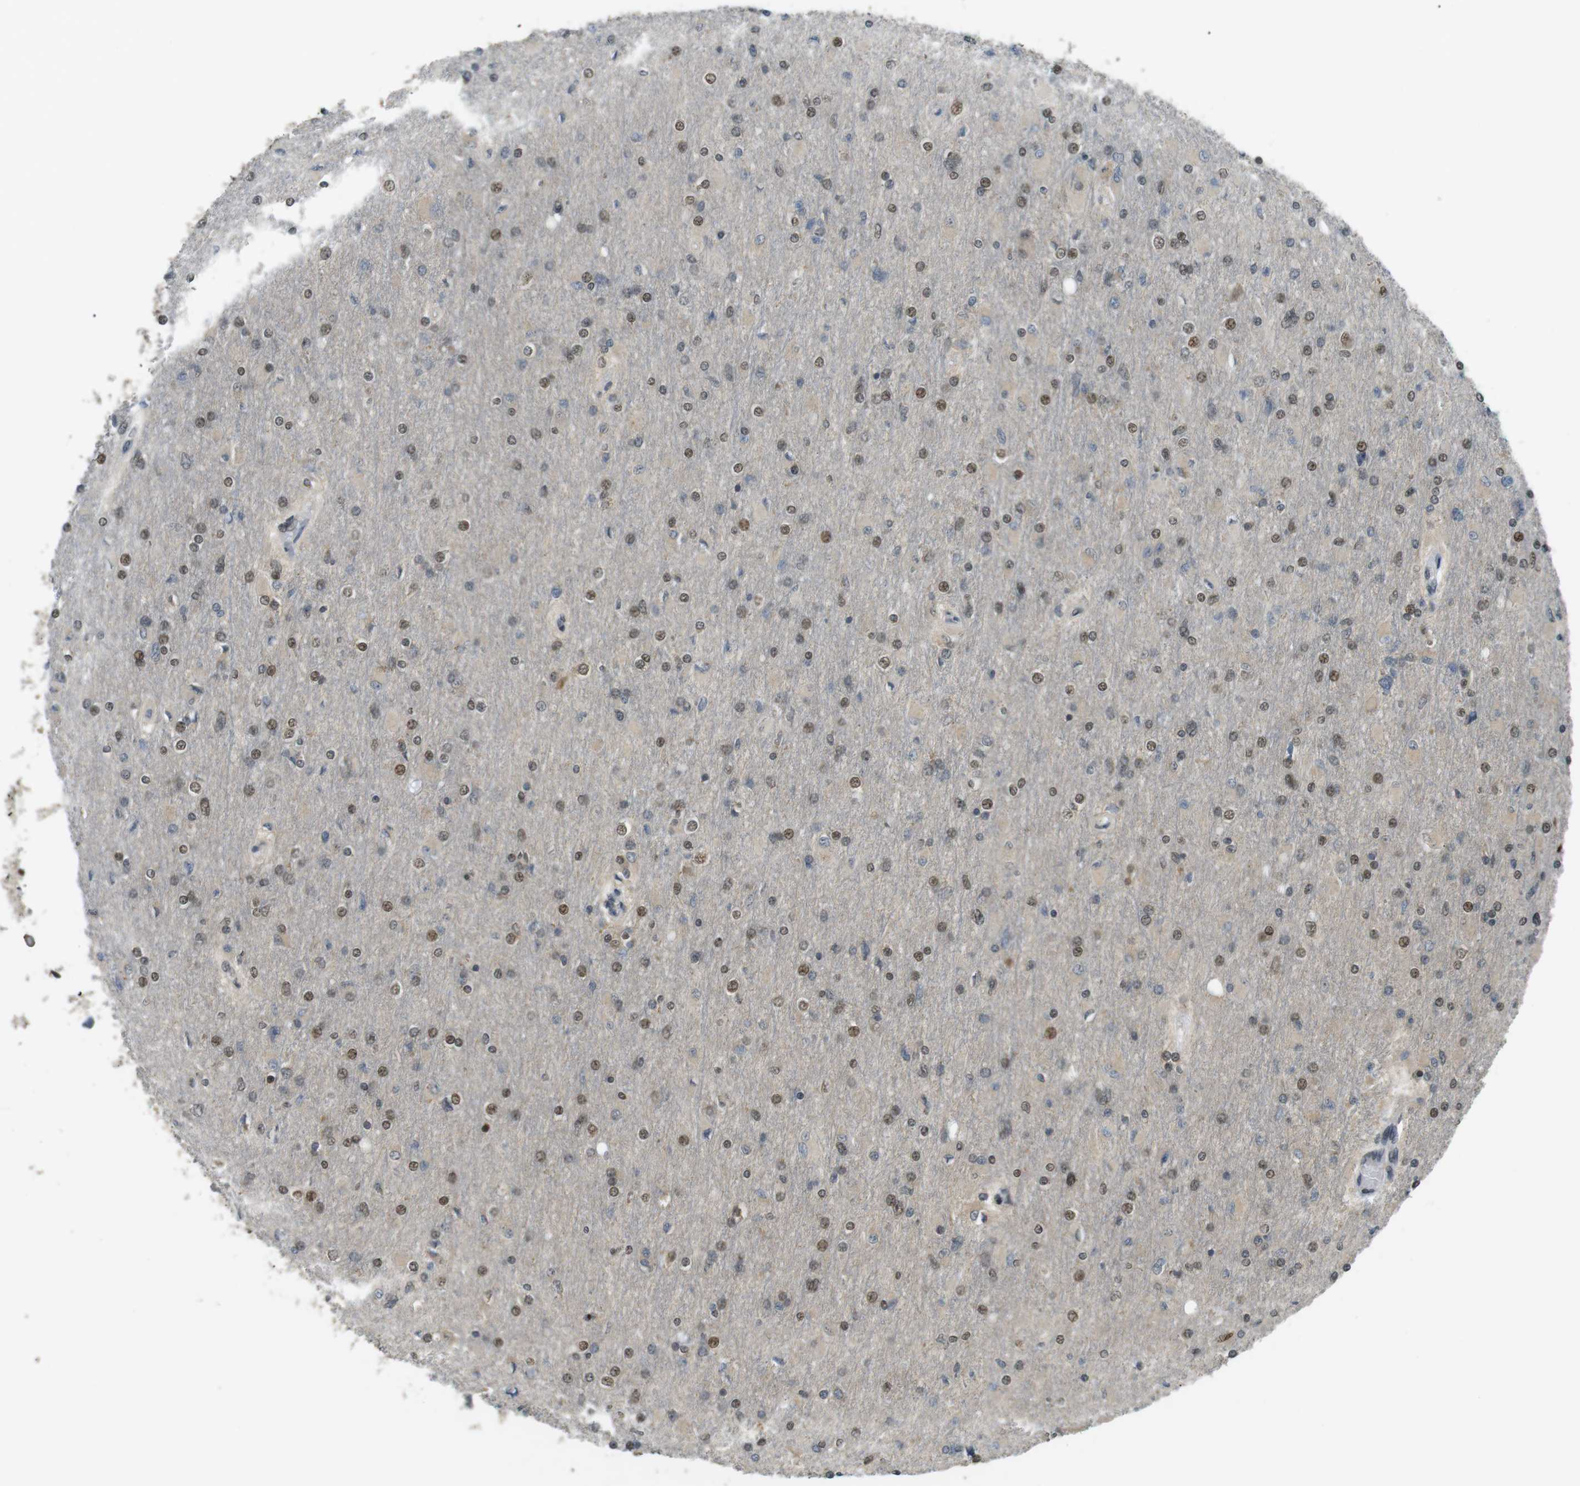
{"staining": {"intensity": "weak", "quantity": "25%-75%", "location": "nuclear"}, "tissue": "glioma", "cell_type": "Tumor cells", "image_type": "cancer", "snomed": [{"axis": "morphology", "description": "Glioma, malignant, High grade"}, {"axis": "topography", "description": "Cerebral cortex"}], "caption": "Protein analysis of malignant glioma (high-grade) tissue shows weak nuclear expression in about 25%-75% of tumor cells.", "gene": "ORAI3", "patient": {"sex": "female", "age": 36}}